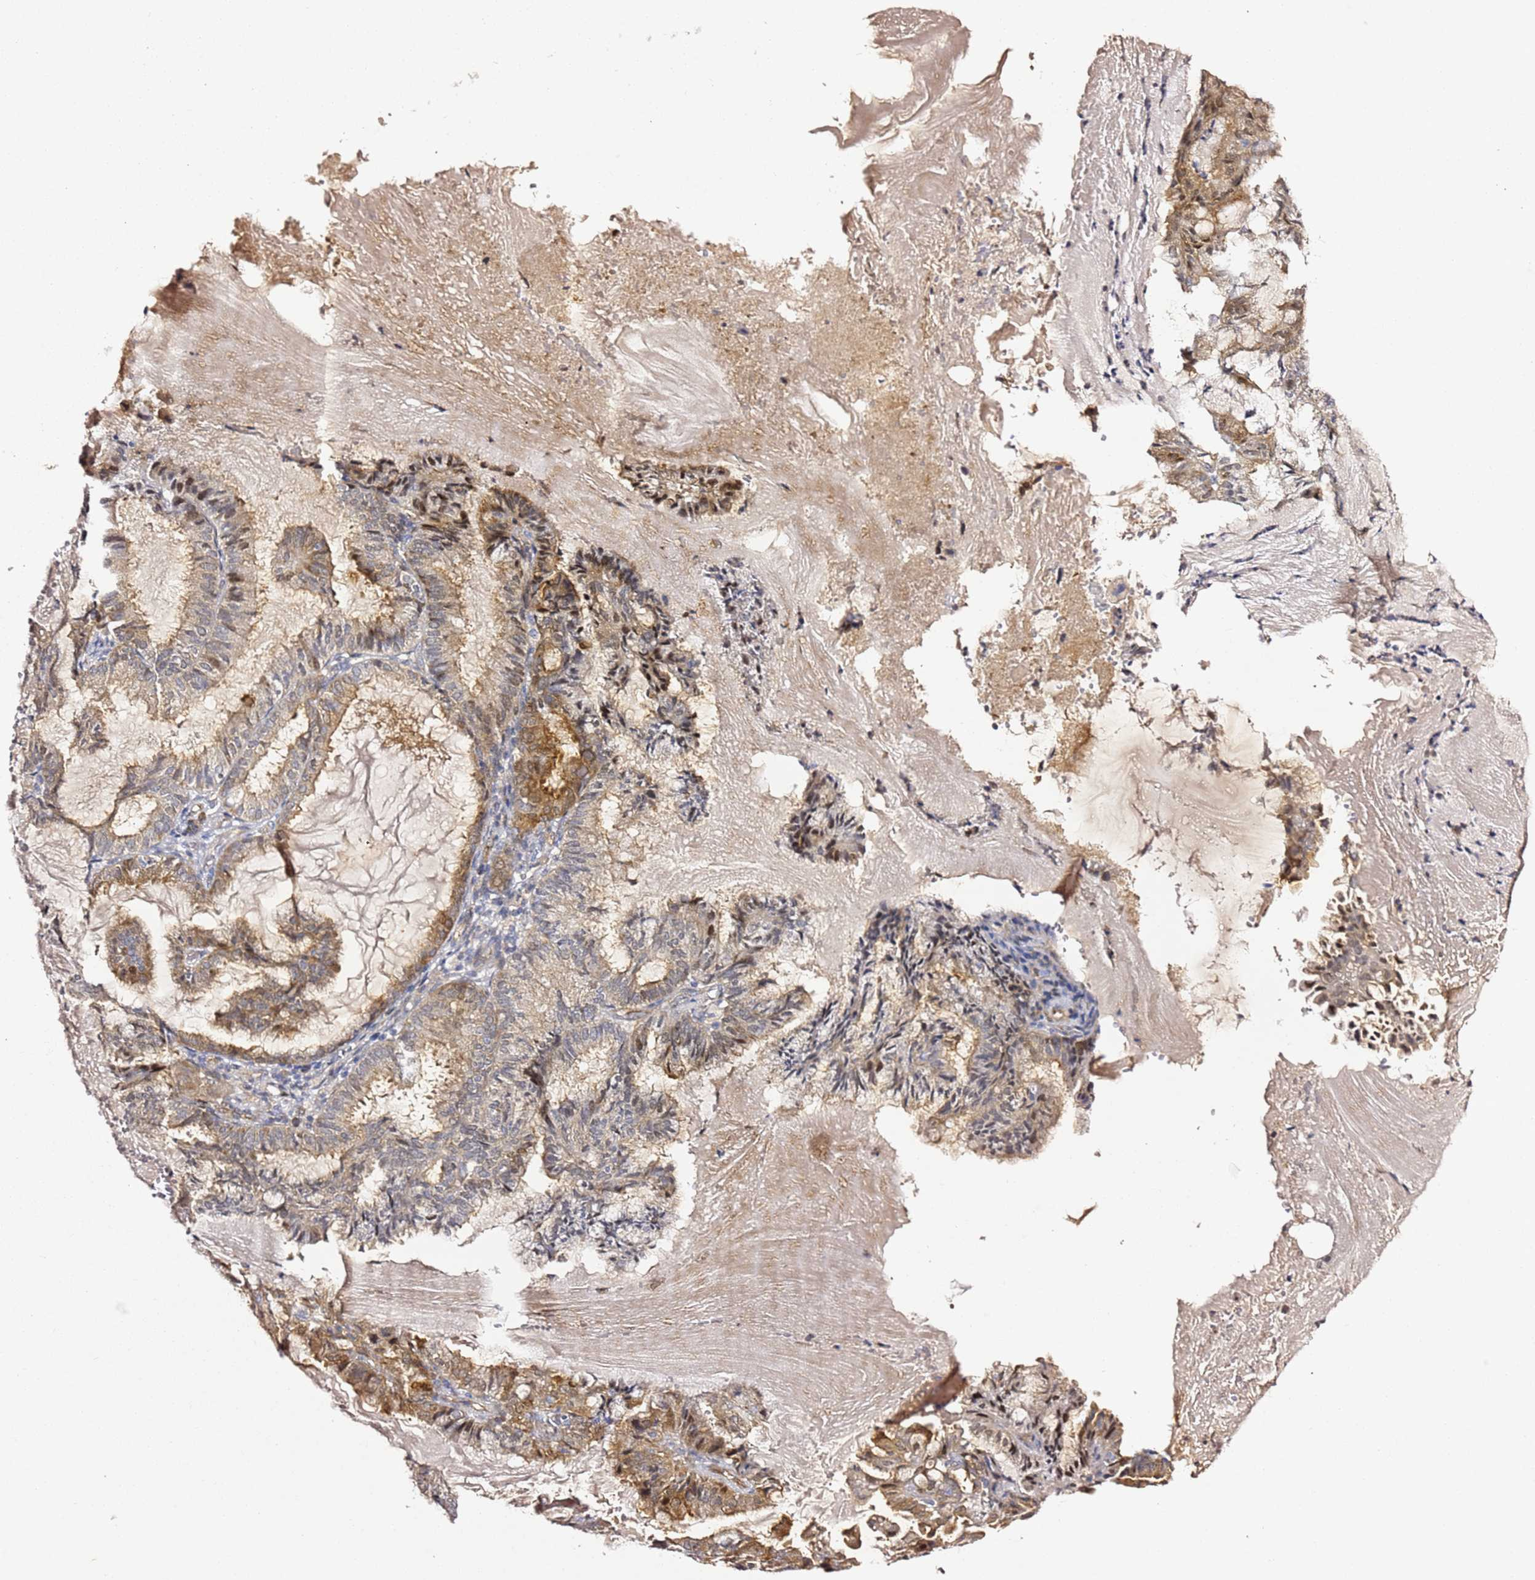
{"staining": {"intensity": "moderate", "quantity": "25%-75%", "location": "cytoplasmic/membranous,nuclear"}, "tissue": "endometrial cancer", "cell_type": "Tumor cells", "image_type": "cancer", "snomed": [{"axis": "morphology", "description": "Adenocarcinoma, NOS"}, {"axis": "topography", "description": "Endometrium"}], "caption": "Endometrial adenocarcinoma stained for a protein (brown) reveals moderate cytoplasmic/membranous and nuclear positive positivity in approximately 25%-75% of tumor cells.", "gene": "EPS8L1", "patient": {"sex": "female", "age": 86}}